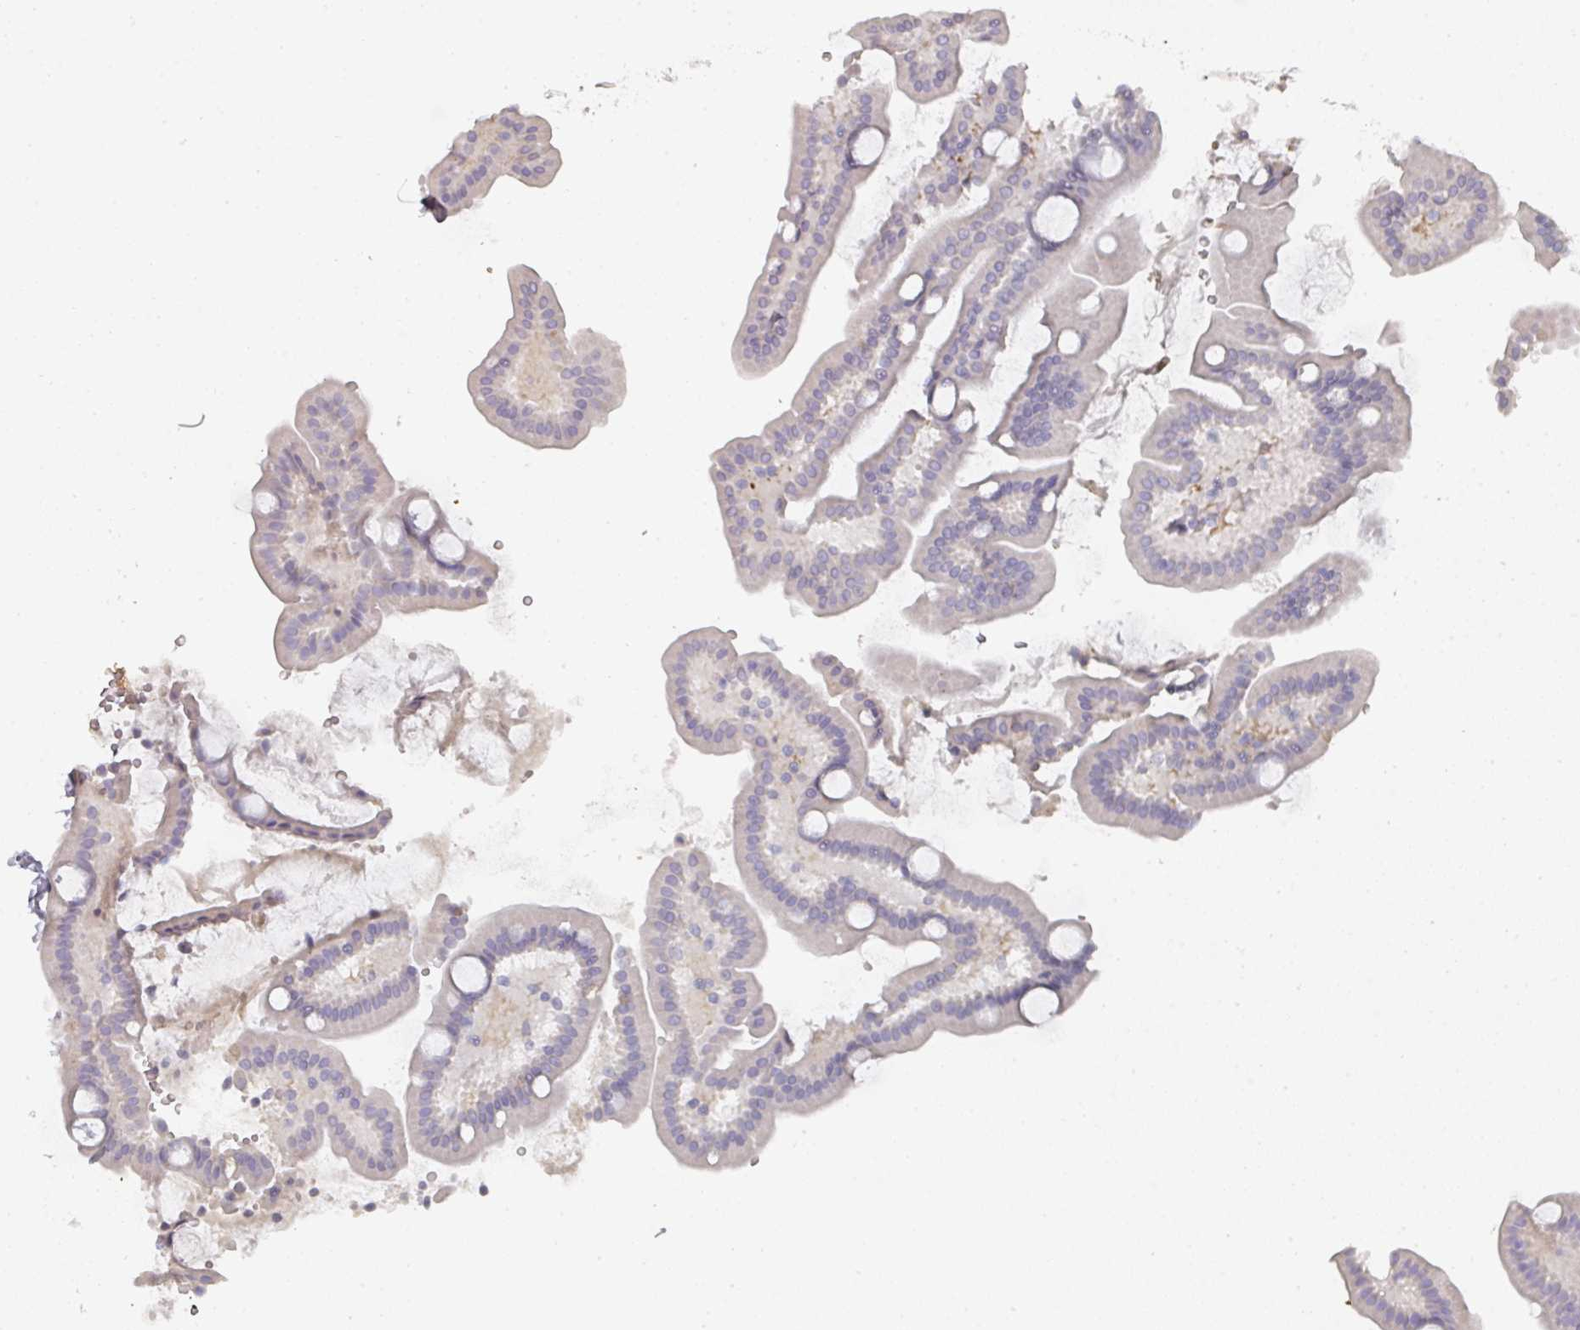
{"staining": {"intensity": "negative", "quantity": "none", "location": "none"}, "tissue": "duodenum", "cell_type": "Glandular cells", "image_type": "normal", "snomed": [{"axis": "morphology", "description": "Normal tissue, NOS"}, {"axis": "topography", "description": "Duodenum"}], "caption": "Glandular cells show no significant protein staining in normal duodenum.", "gene": "CAMP", "patient": {"sex": "male", "age": 55}}